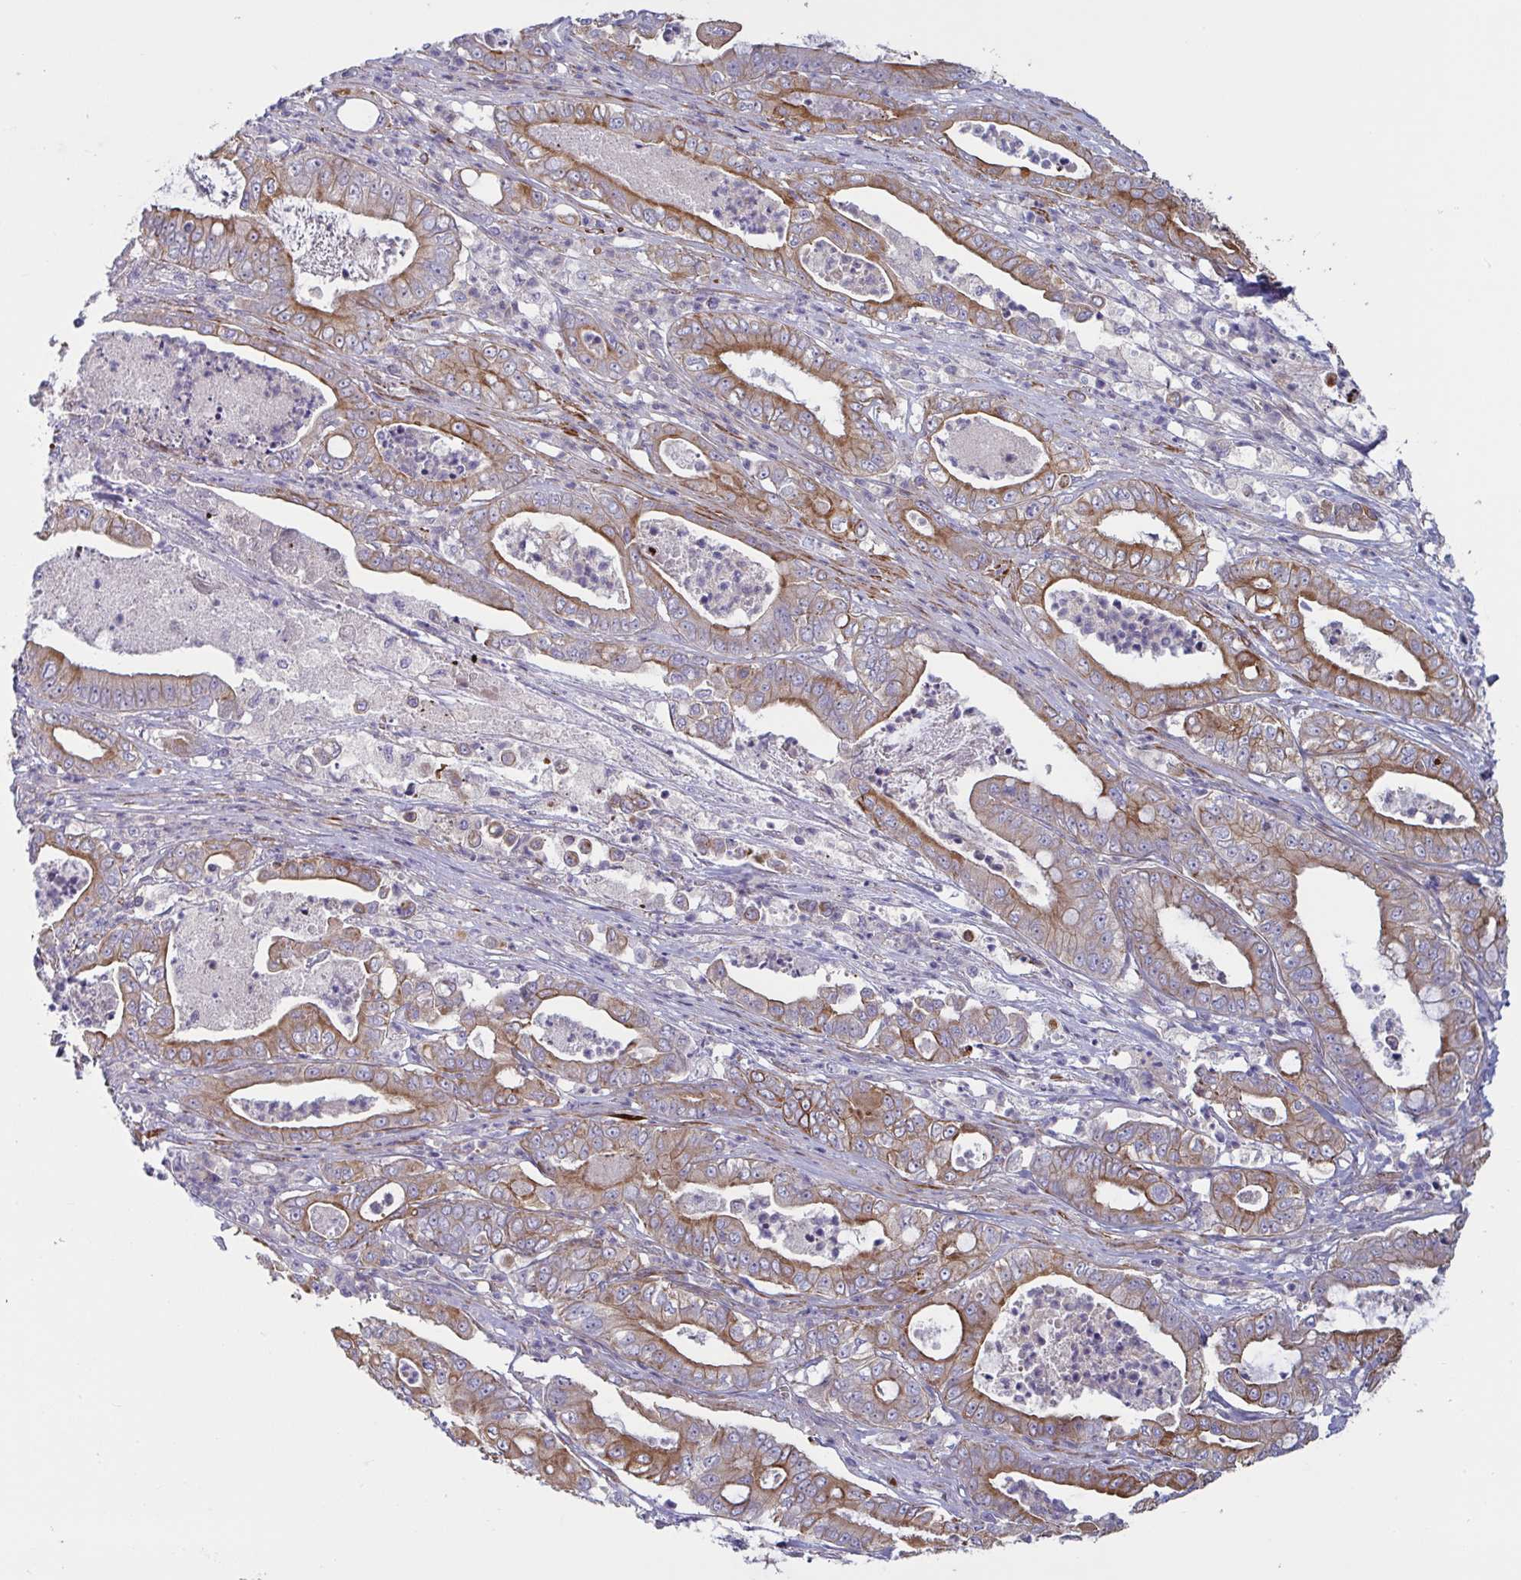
{"staining": {"intensity": "moderate", "quantity": ">75%", "location": "cytoplasmic/membranous"}, "tissue": "pancreatic cancer", "cell_type": "Tumor cells", "image_type": "cancer", "snomed": [{"axis": "morphology", "description": "Adenocarcinoma, NOS"}, {"axis": "topography", "description": "Pancreas"}], "caption": "Immunohistochemistry (IHC) (DAB (3,3'-diaminobenzidine)) staining of pancreatic cancer reveals moderate cytoplasmic/membranous protein positivity in about >75% of tumor cells.", "gene": "TANK", "patient": {"sex": "male", "age": 71}}